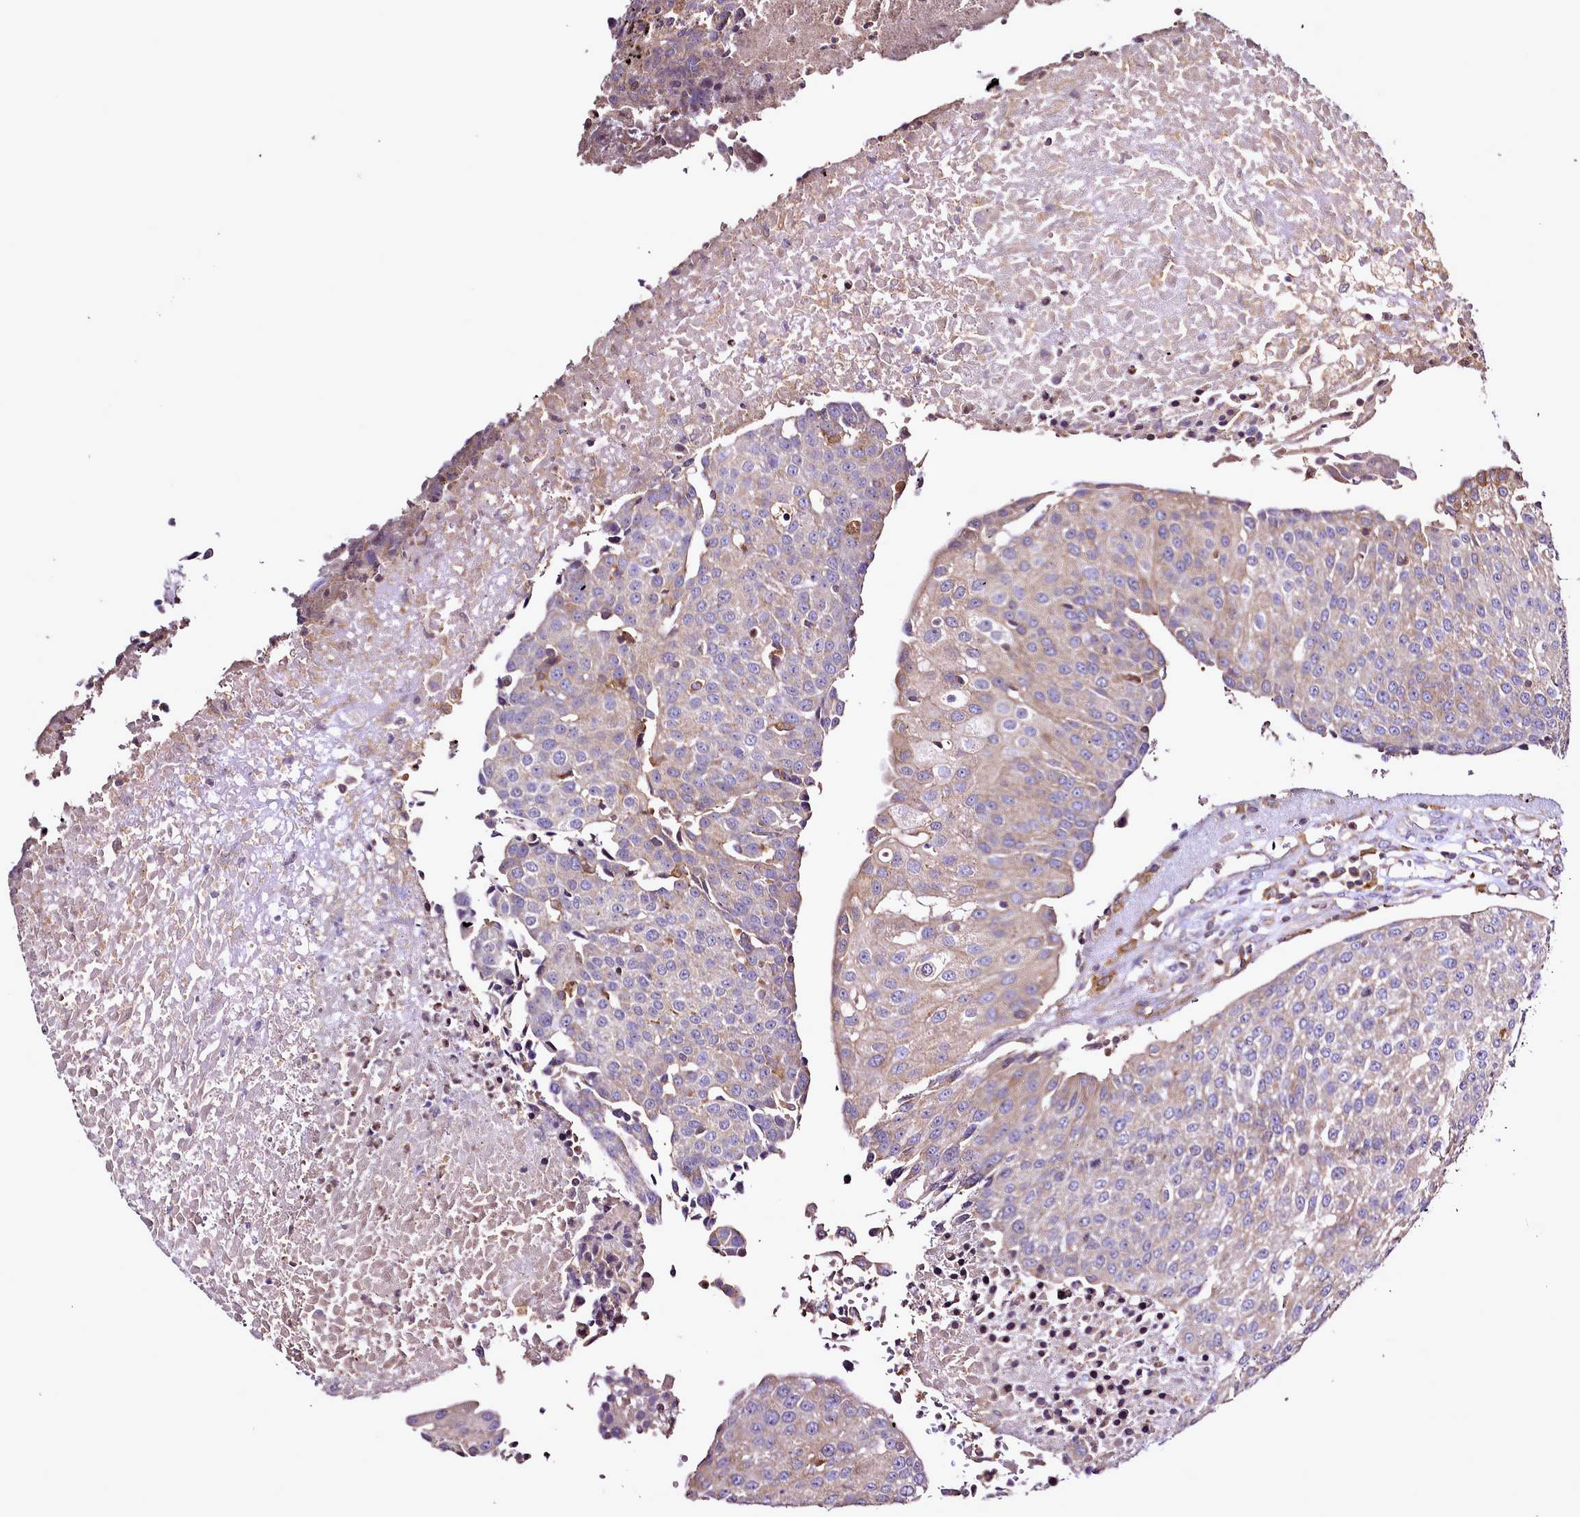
{"staining": {"intensity": "weak", "quantity": "25%-75%", "location": "cytoplasmic/membranous"}, "tissue": "urothelial cancer", "cell_type": "Tumor cells", "image_type": "cancer", "snomed": [{"axis": "morphology", "description": "Urothelial carcinoma, High grade"}, {"axis": "topography", "description": "Urinary bladder"}], "caption": "IHC (DAB) staining of human high-grade urothelial carcinoma shows weak cytoplasmic/membranous protein expression in about 25%-75% of tumor cells.", "gene": "NCKAP1L", "patient": {"sex": "female", "age": 85}}